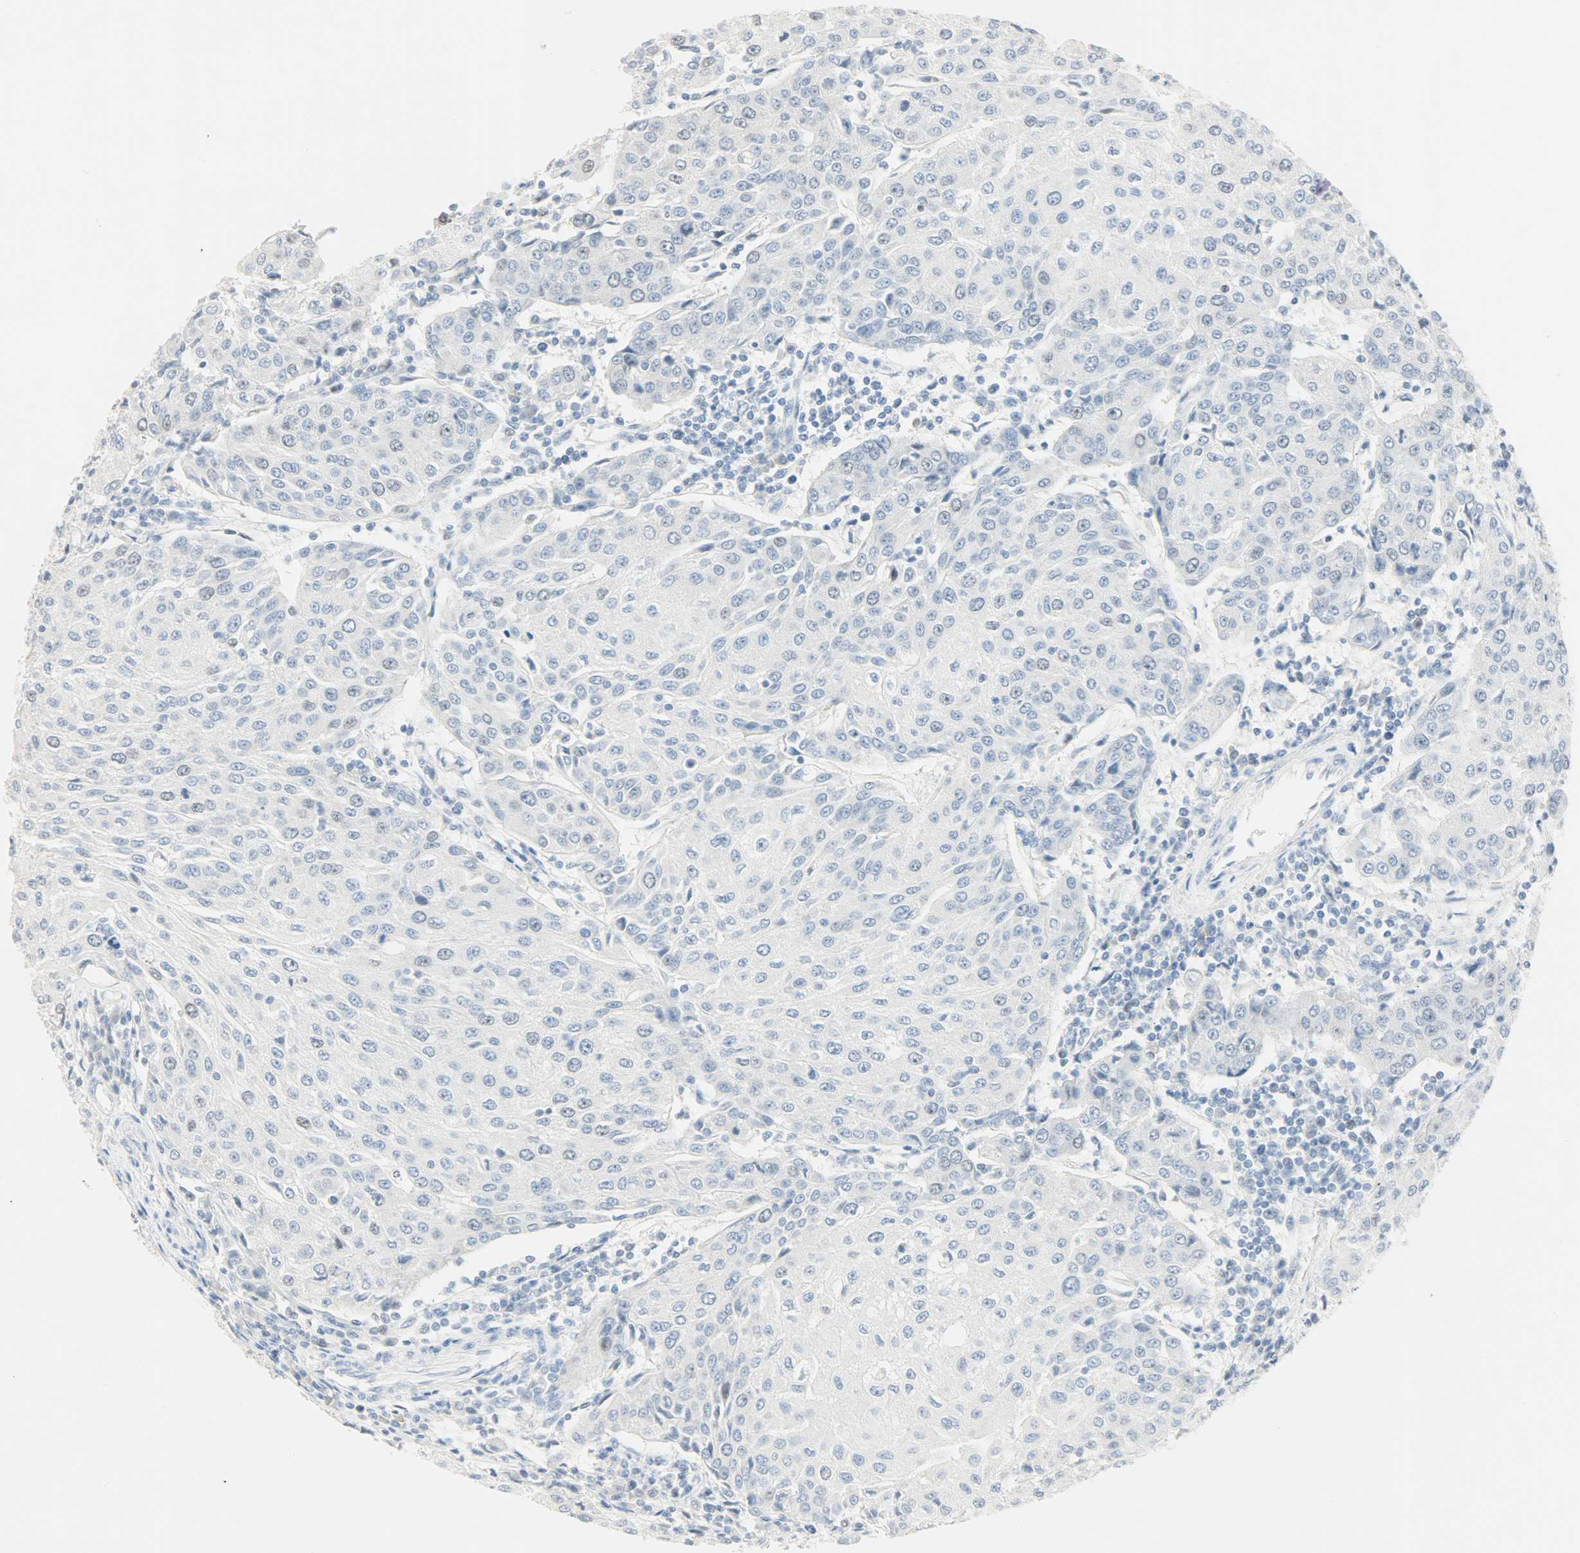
{"staining": {"intensity": "negative", "quantity": "none", "location": "none"}, "tissue": "urothelial cancer", "cell_type": "Tumor cells", "image_type": "cancer", "snomed": [{"axis": "morphology", "description": "Urothelial carcinoma, High grade"}, {"axis": "topography", "description": "Urinary bladder"}], "caption": "High magnification brightfield microscopy of high-grade urothelial carcinoma stained with DAB (3,3'-diaminobenzidine) (brown) and counterstained with hematoxylin (blue): tumor cells show no significant positivity.", "gene": "HELLS", "patient": {"sex": "female", "age": 85}}